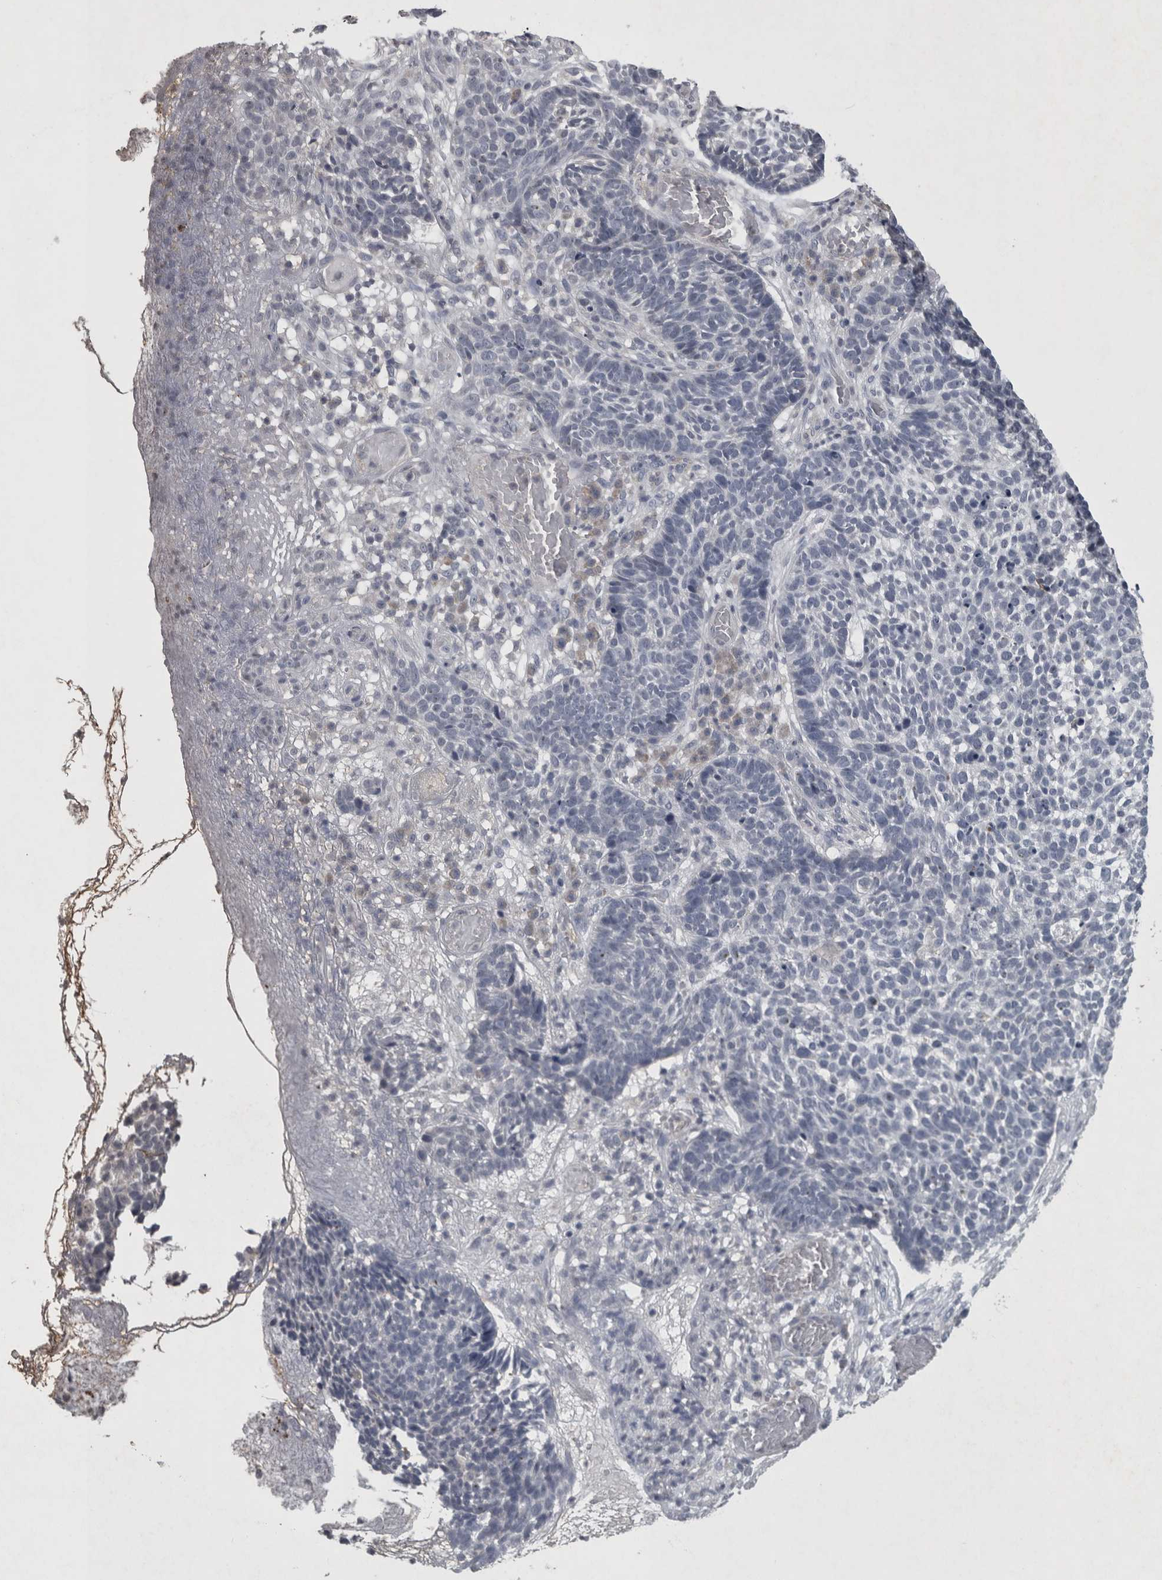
{"staining": {"intensity": "negative", "quantity": "none", "location": "none"}, "tissue": "skin cancer", "cell_type": "Tumor cells", "image_type": "cancer", "snomed": [{"axis": "morphology", "description": "Basal cell carcinoma"}, {"axis": "topography", "description": "Skin"}], "caption": "Tumor cells are negative for protein expression in human basal cell carcinoma (skin). Brightfield microscopy of immunohistochemistry (IHC) stained with DAB (brown) and hematoxylin (blue), captured at high magnification.", "gene": "WNT7A", "patient": {"sex": "male", "age": 85}}